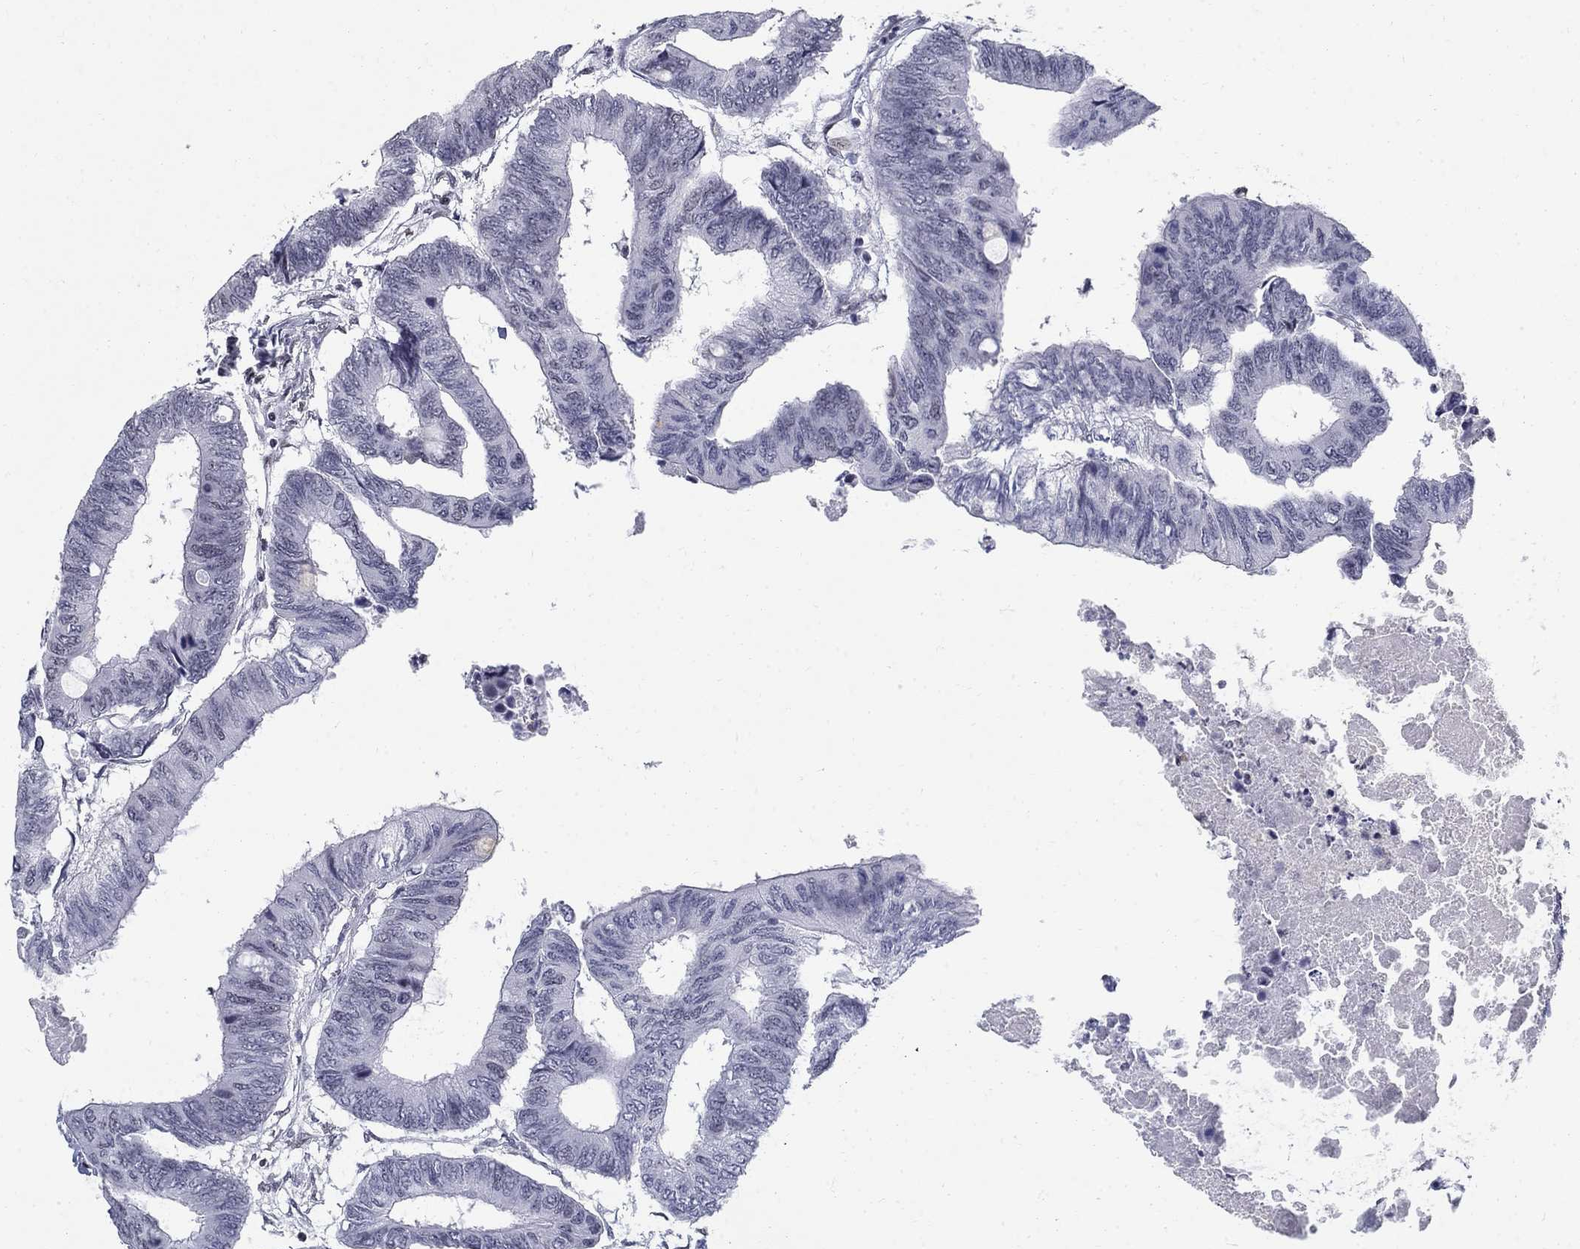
{"staining": {"intensity": "negative", "quantity": "none", "location": "none"}, "tissue": "colorectal cancer", "cell_type": "Tumor cells", "image_type": "cancer", "snomed": [{"axis": "morphology", "description": "Normal tissue, NOS"}, {"axis": "morphology", "description": "Adenocarcinoma, NOS"}, {"axis": "topography", "description": "Rectum"}, {"axis": "topography", "description": "Peripheral nerve tissue"}], "caption": "Immunohistochemical staining of adenocarcinoma (colorectal) displays no significant expression in tumor cells.", "gene": "BHLHE22", "patient": {"sex": "male", "age": 92}}